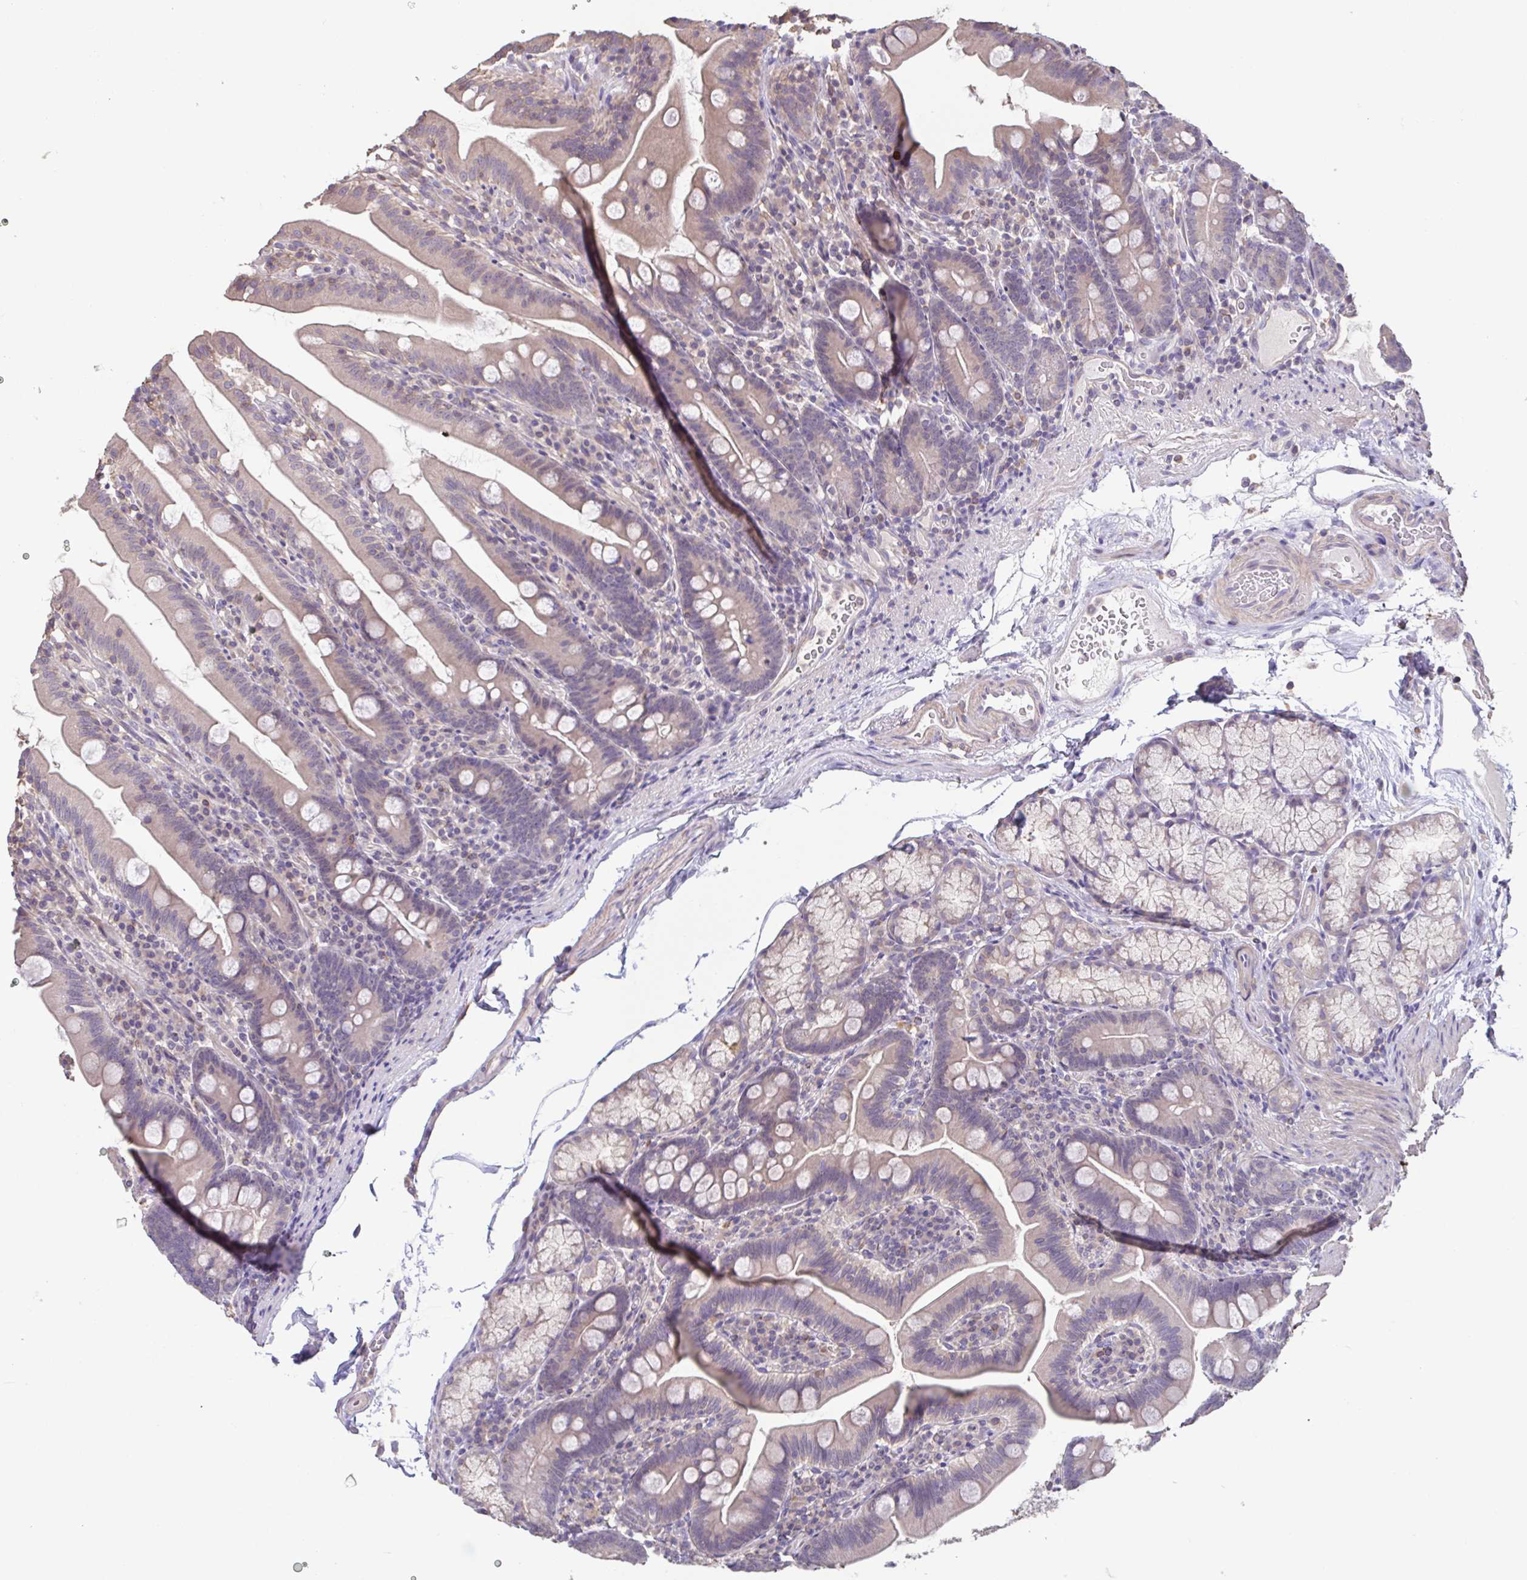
{"staining": {"intensity": "negative", "quantity": "none", "location": "none"}, "tissue": "duodenum", "cell_type": "Glandular cells", "image_type": "normal", "snomed": [{"axis": "morphology", "description": "Normal tissue, NOS"}, {"axis": "topography", "description": "Duodenum"}], "caption": "DAB (3,3'-diaminobenzidine) immunohistochemical staining of unremarkable duodenum displays no significant expression in glandular cells.", "gene": "ACTRT2", "patient": {"sex": "female", "age": 67}}